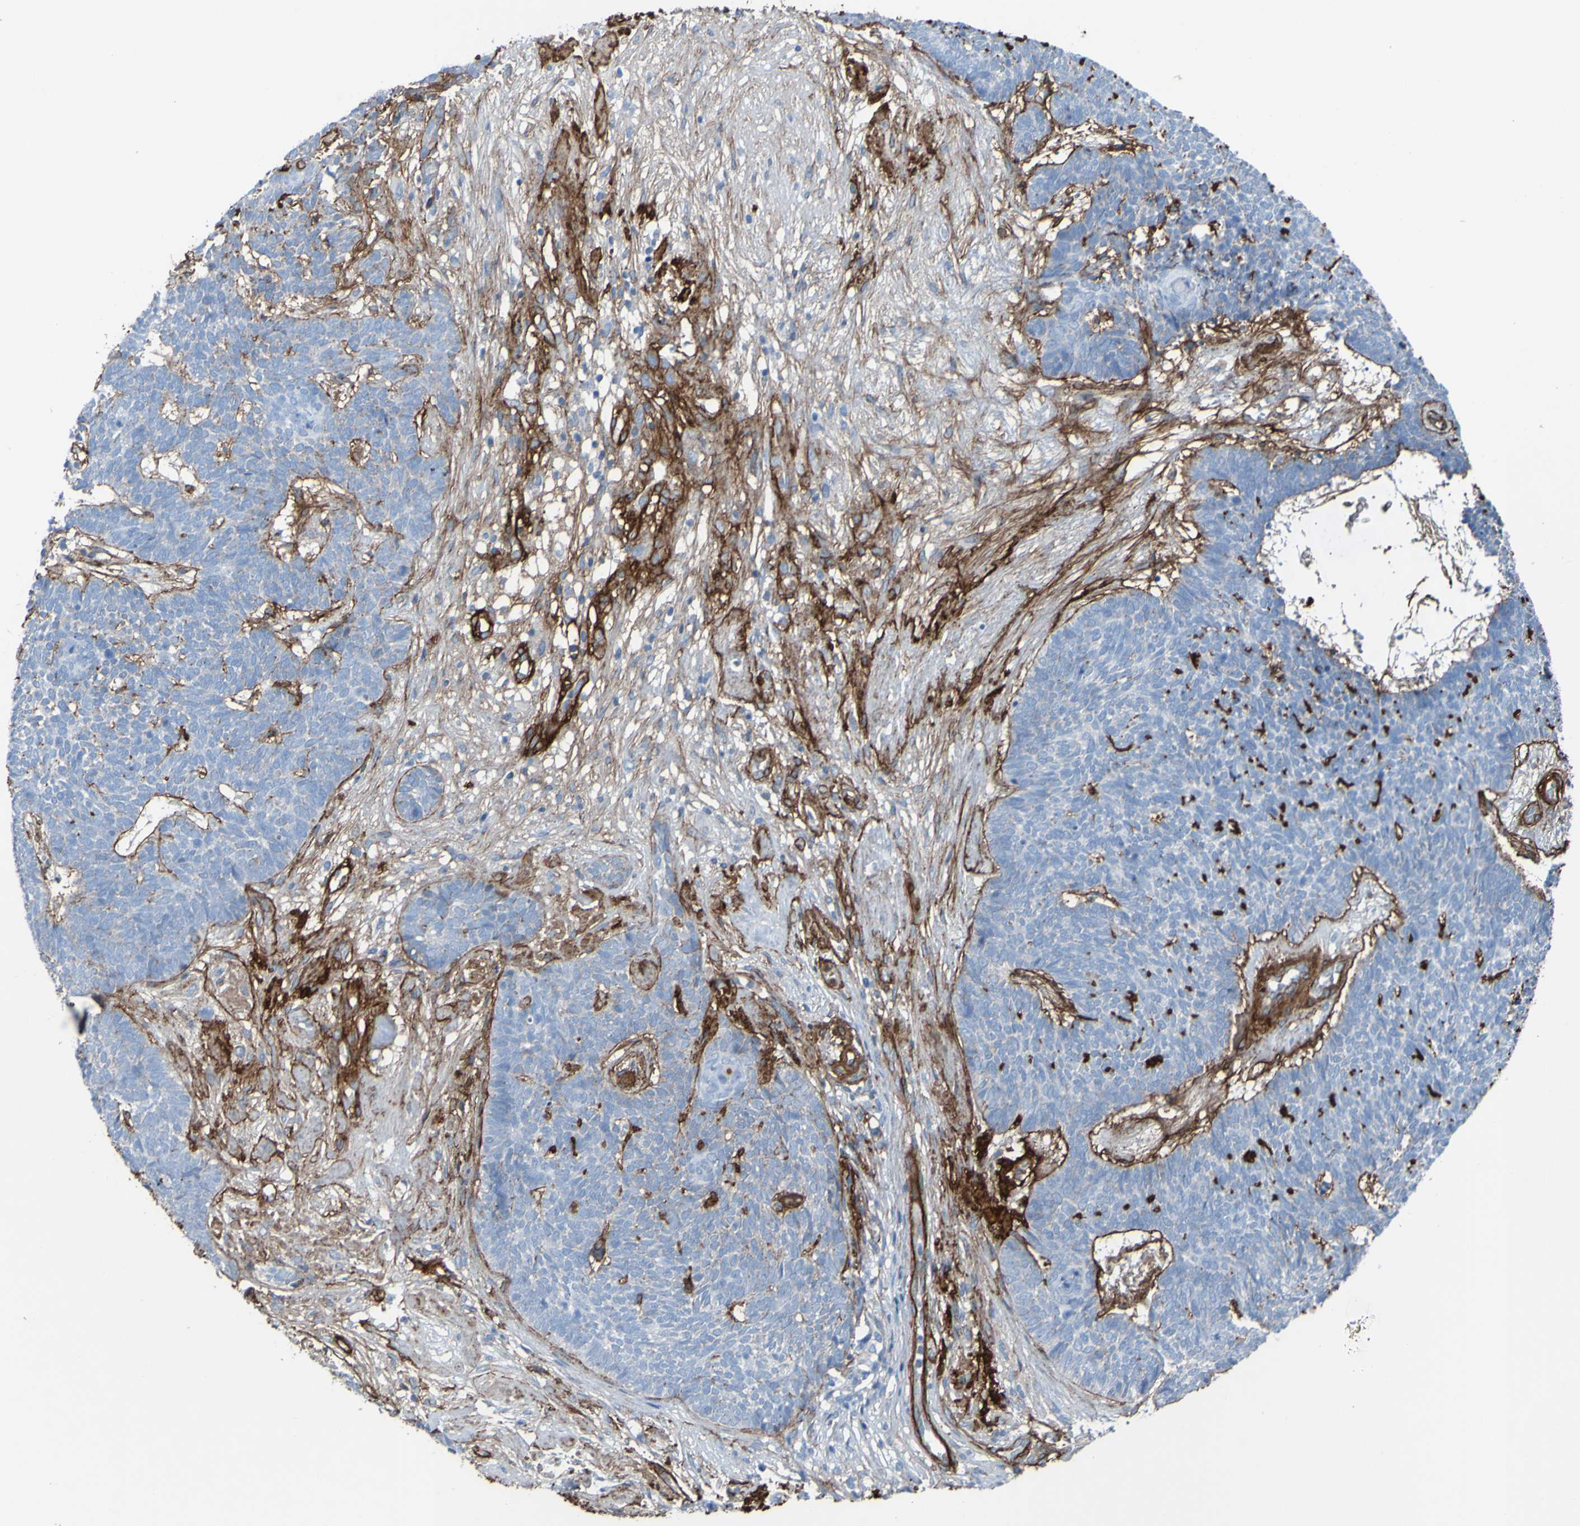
{"staining": {"intensity": "negative", "quantity": "none", "location": "none"}, "tissue": "skin cancer", "cell_type": "Tumor cells", "image_type": "cancer", "snomed": [{"axis": "morphology", "description": "Basal cell carcinoma"}, {"axis": "topography", "description": "Skin"}], "caption": "Immunohistochemistry of human basal cell carcinoma (skin) demonstrates no positivity in tumor cells. (Immunohistochemistry (ihc), brightfield microscopy, high magnification).", "gene": "COL4A2", "patient": {"sex": "female", "age": 84}}